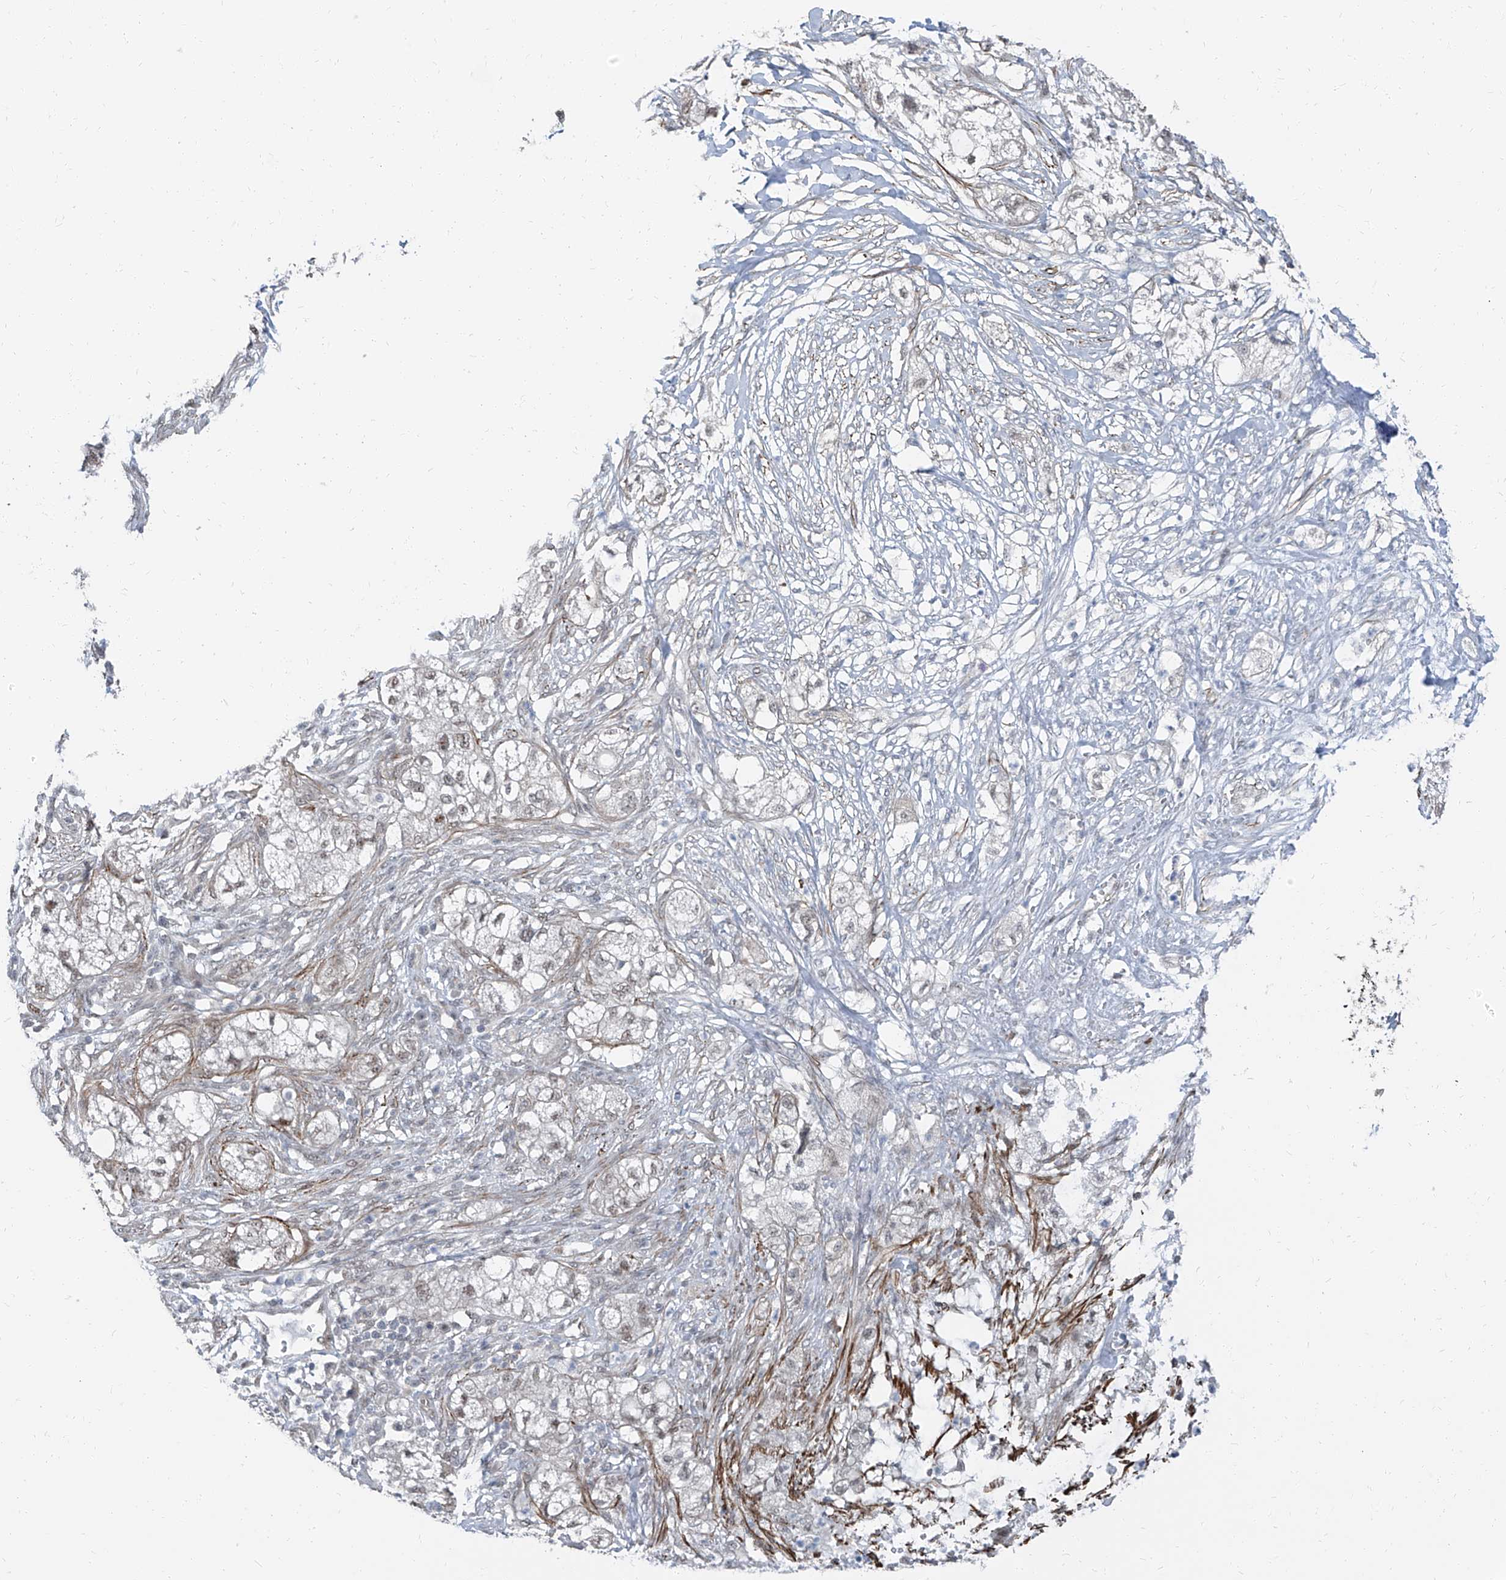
{"staining": {"intensity": "negative", "quantity": "none", "location": "none"}, "tissue": "pancreatic cancer", "cell_type": "Tumor cells", "image_type": "cancer", "snomed": [{"axis": "morphology", "description": "Adenocarcinoma, NOS"}, {"axis": "topography", "description": "Pancreas"}], "caption": "Immunohistochemistry (IHC) of pancreatic cancer displays no staining in tumor cells.", "gene": "TXLNB", "patient": {"sex": "female", "age": 78}}